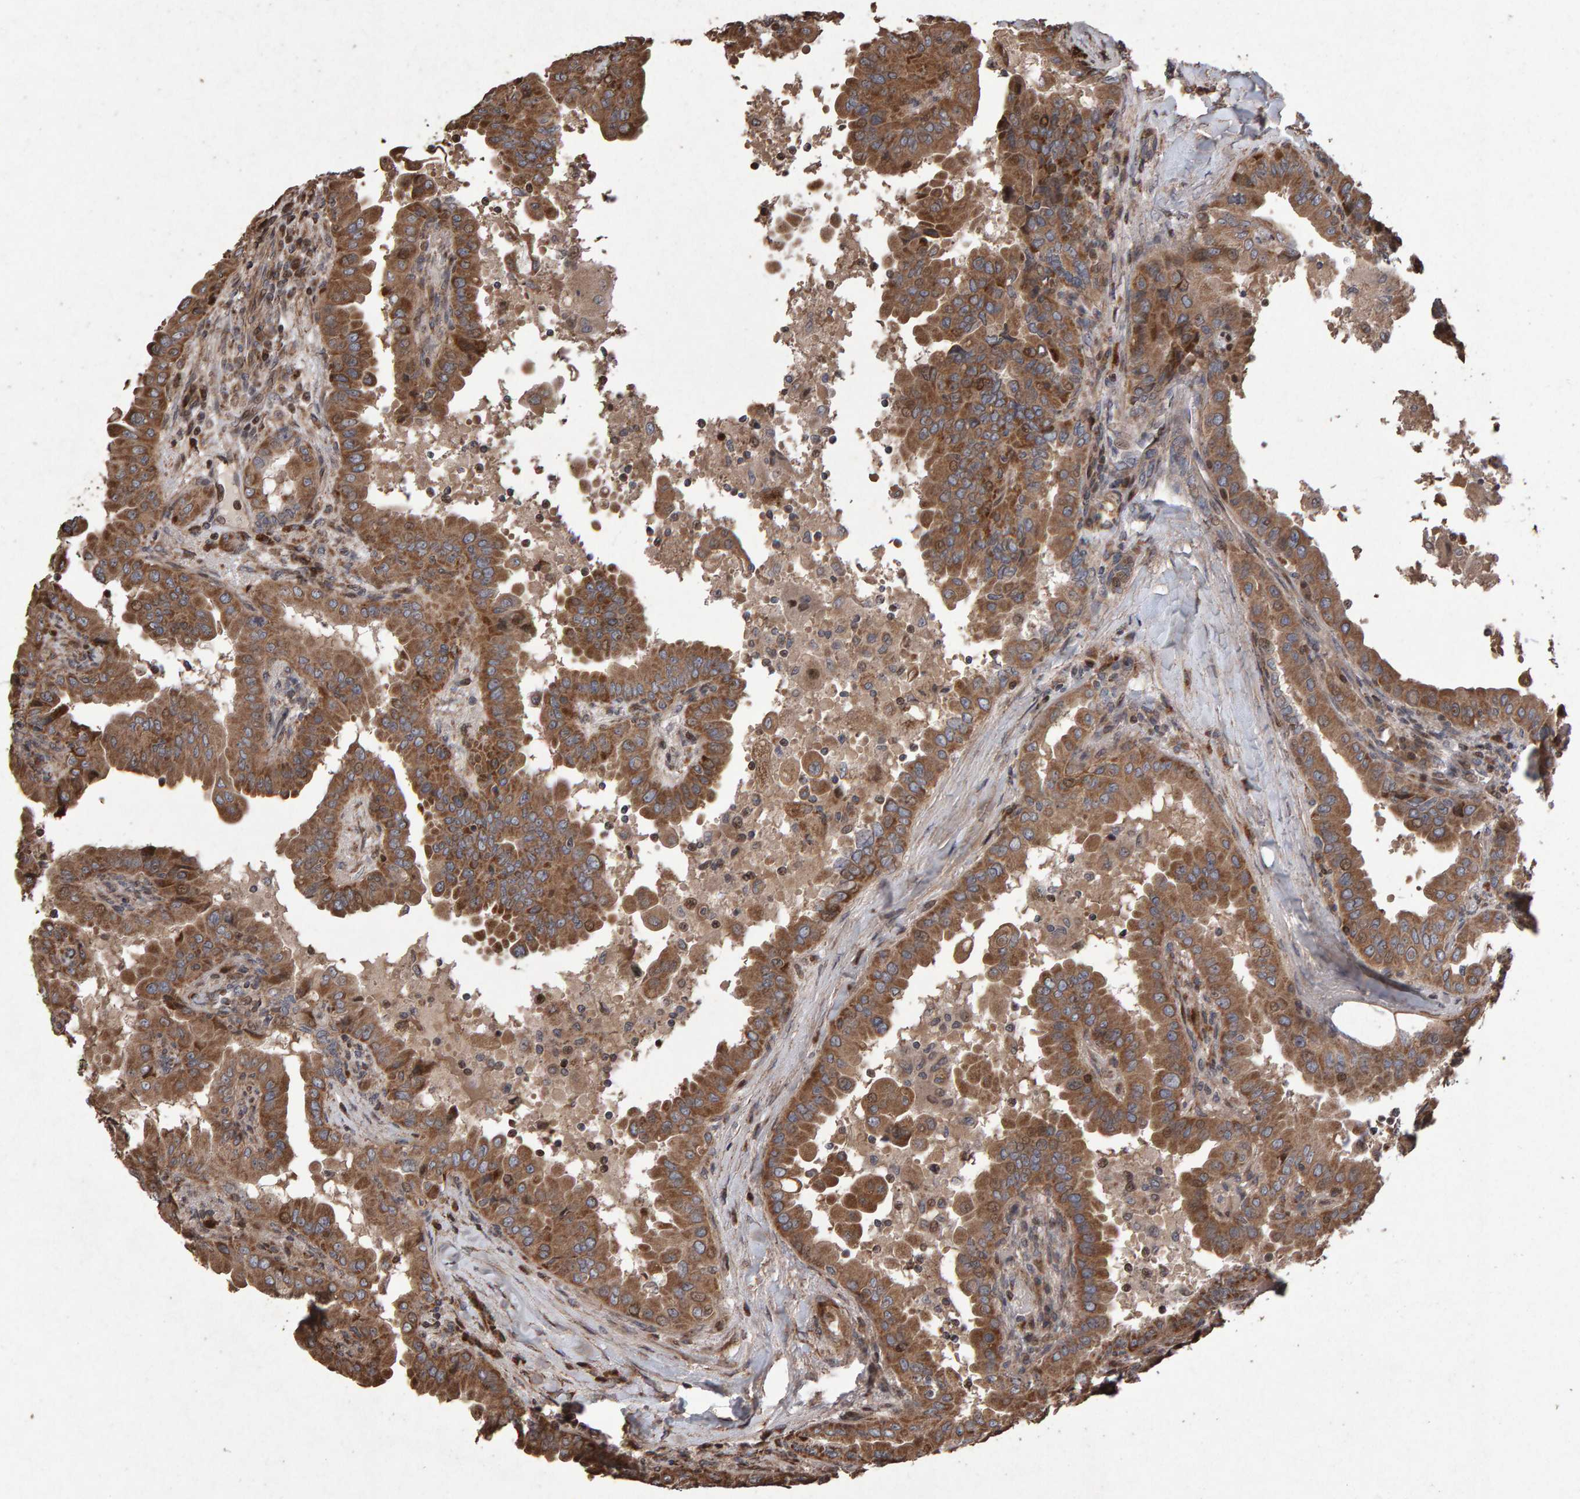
{"staining": {"intensity": "moderate", "quantity": ">75%", "location": "cytoplasmic/membranous"}, "tissue": "thyroid cancer", "cell_type": "Tumor cells", "image_type": "cancer", "snomed": [{"axis": "morphology", "description": "Papillary adenocarcinoma, NOS"}, {"axis": "topography", "description": "Thyroid gland"}], "caption": "This histopathology image demonstrates thyroid cancer stained with immunohistochemistry (IHC) to label a protein in brown. The cytoplasmic/membranous of tumor cells show moderate positivity for the protein. Nuclei are counter-stained blue.", "gene": "OSBP2", "patient": {"sex": "male", "age": 33}}